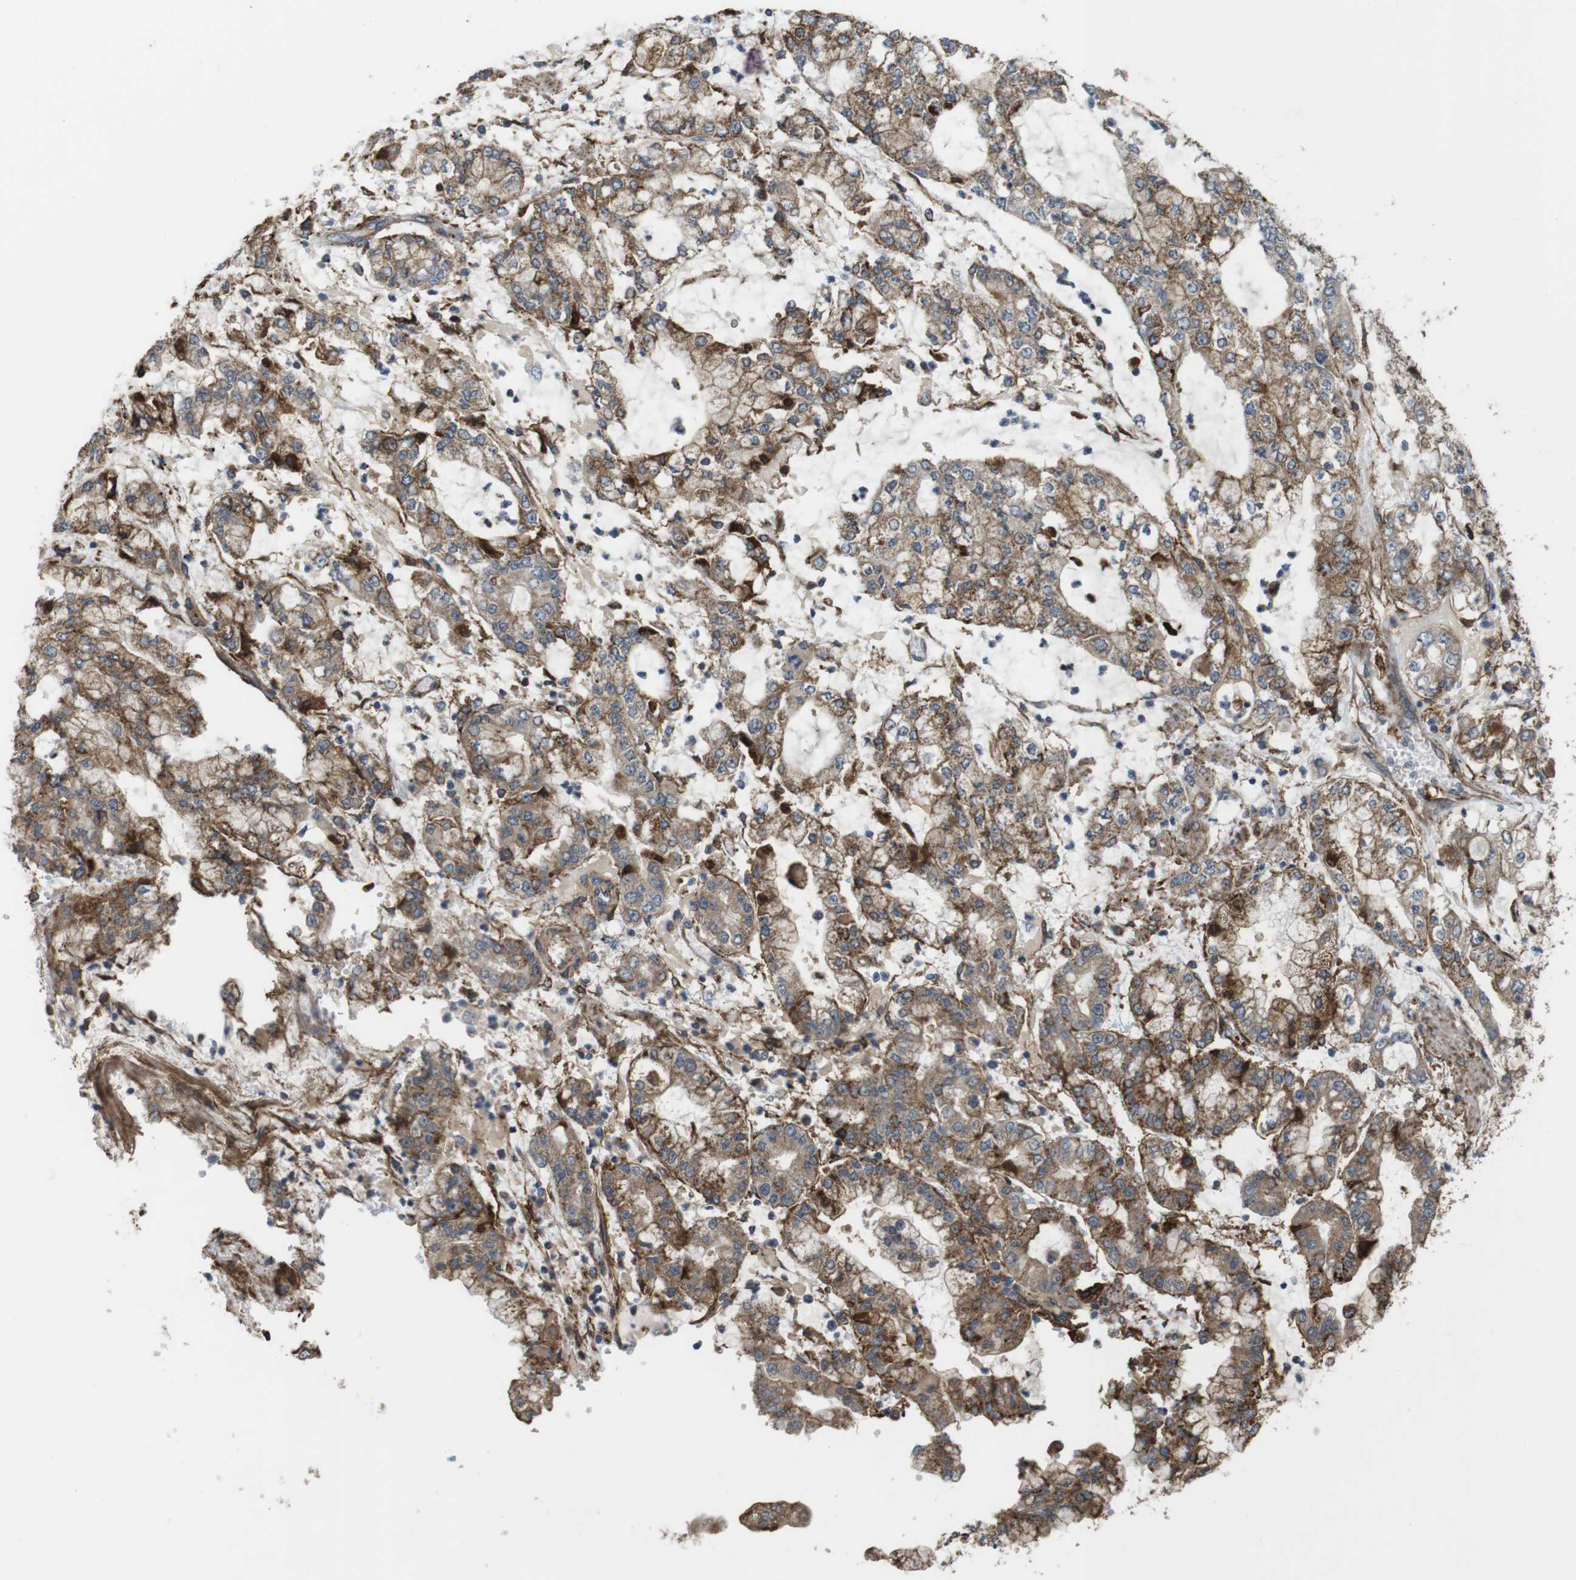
{"staining": {"intensity": "moderate", "quantity": ">75%", "location": "cytoplasmic/membranous"}, "tissue": "stomach cancer", "cell_type": "Tumor cells", "image_type": "cancer", "snomed": [{"axis": "morphology", "description": "Adenocarcinoma, NOS"}, {"axis": "topography", "description": "Stomach"}], "caption": "Moderate cytoplasmic/membranous protein staining is present in approximately >75% of tumor cells in stomach cancer (adenocarcinoma).", "gene": "DDAH2", "patient": {"sex": "male", "age": 76}}